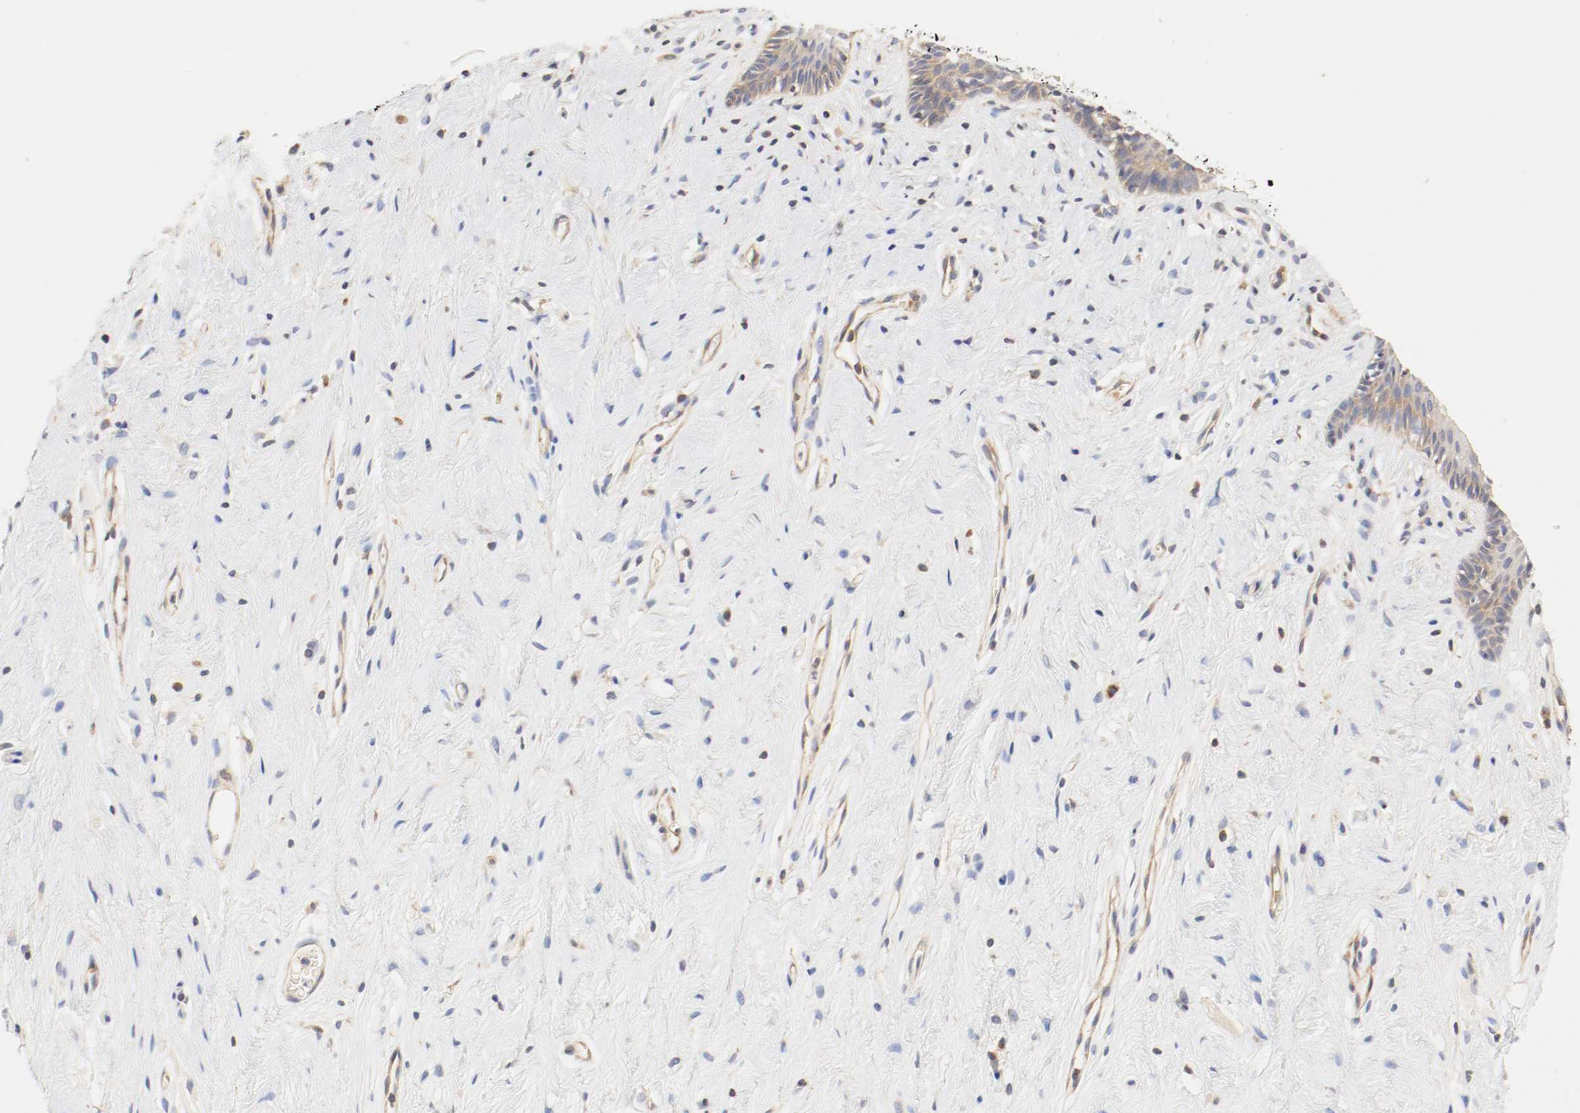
{"staining": {"intensity": "moderate", "quantity": ">75%", "location": "cytoplasmic/membranous"}, "tissue": "vagina", "cell_type": "Squamous epithelial cells", "image_type": "normal", "snomed": [{"axis": "morphology", "description": "Normal tissue, NOS"}, {"axis": "topography", "description": "Vagina"}], "caption": "The image reveals staining of benign vagina, revealing moderate cytoplasmic/membranous protein expression (brown color) within squamous epithelial cells. (Brightfield microscopy of DAB IHC at high magnification).", "gene": "GIT1", "patient": {"sex": "female", "age": 44}}